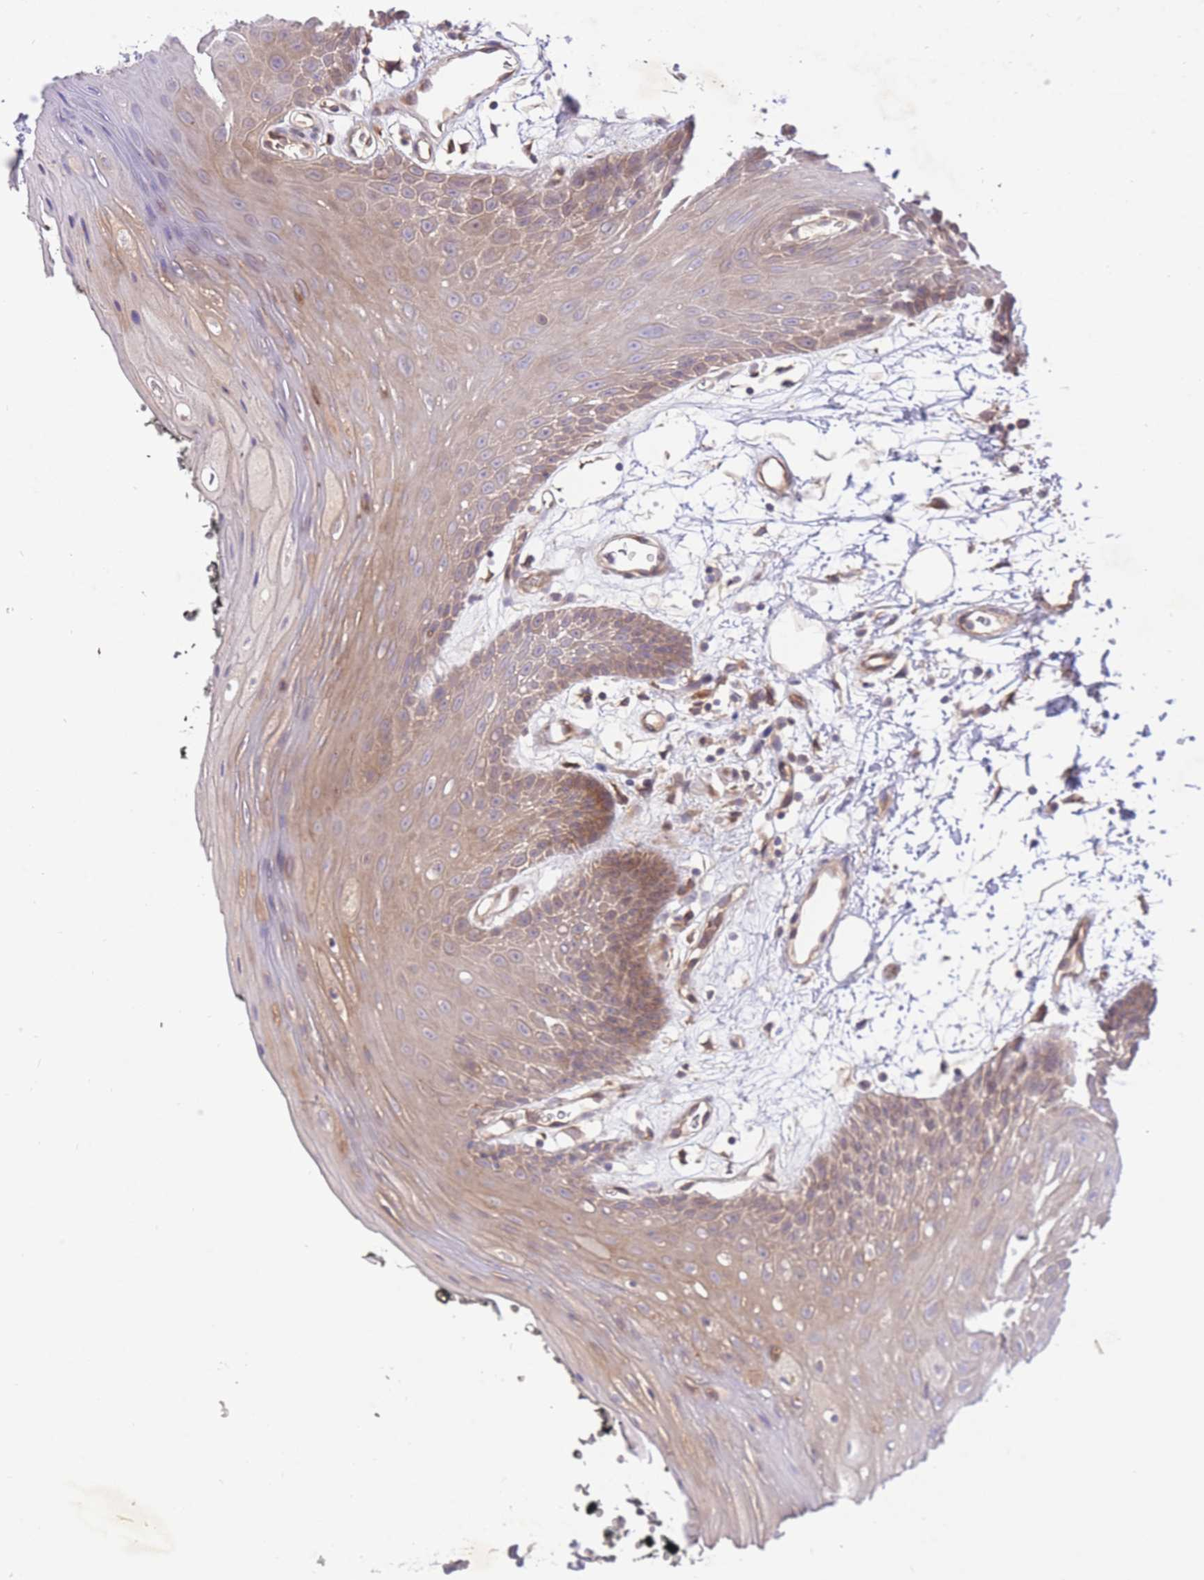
{"staining": {"intensity": "moderate", "quantity": ">75%", "location": "cytoplasmic/membranous"}, "tissue": "oral mucosa", "cell_type": "Squamous epithelial cells", "image_type": "normal", "snomed": [{"axis": "morphology", "description": "Normal tissue, NOS"}, {"axis": "topography", "description": "Oral tissue"}, {"axis": "topography", "description": "Tounge, NOS"}], "caption": "The histopathology image shows immunohistochemical staining of benign oral mucosa. There is moderate cytoplasmic/membranous staining is appreciated in about >75% of squamous epithelial cells. (Stains: DAB in brown, nuclei in blue, Microscopy: brightfield microscopy at high magnification).", "gene": "PREP", "patient": {"sex": "female", "age": 59}}